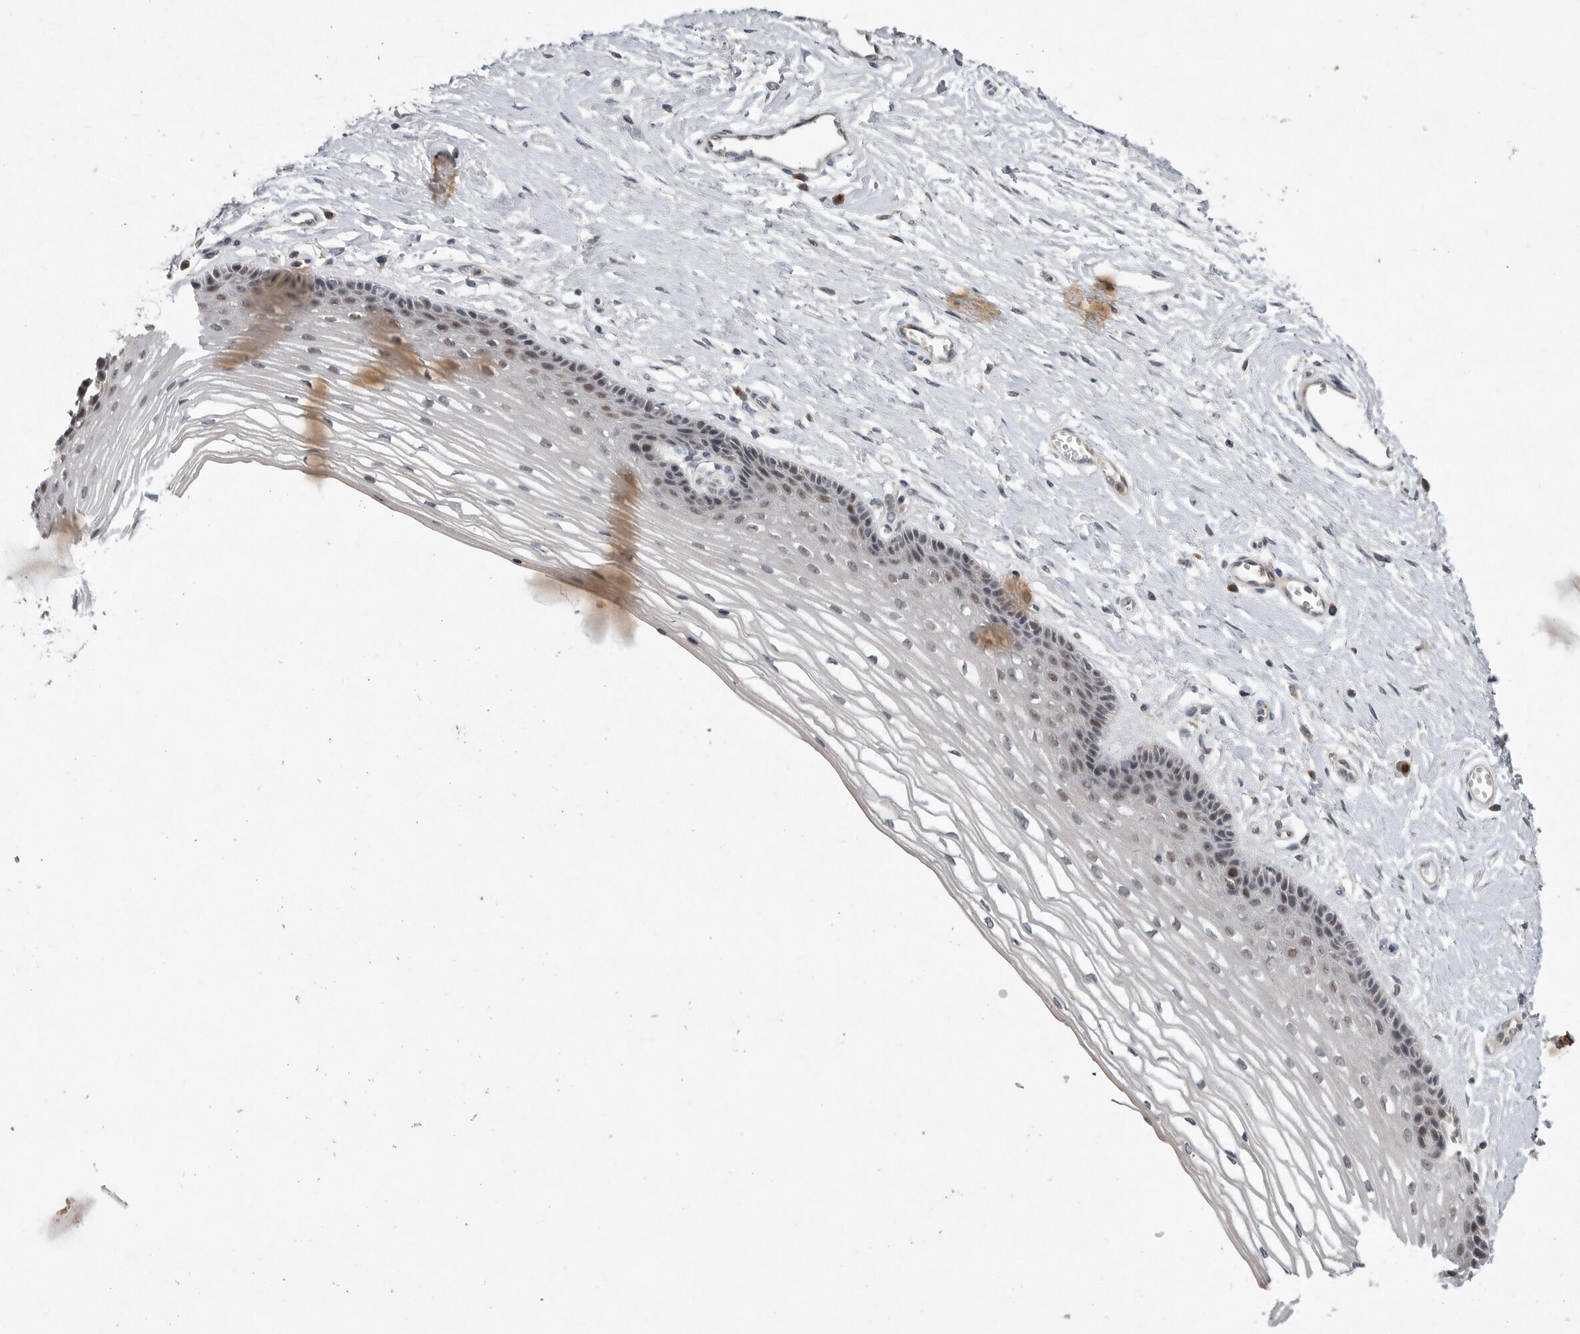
{"staining": {"intensity": "moderate", "quantity": "<25%", "location": "nuclear"}, "tissue": "vagina", "cell_type": "Squamous epithelial cells", "image_type": "normal", "snomed": [{"axis": "morphology", "description": "Normal tissue, NOS"}, {"axis": "topography", "description": "Vagina"}], "caption": "This histopathology image demonstrates immunohistochemistry (IHC) staining of normal human vagina, with low moderate nuclear expression in about <25% of squamous epithelial cells.", "gene": "MAN2A1", "patient": {"sex": "female", "age": 46}}